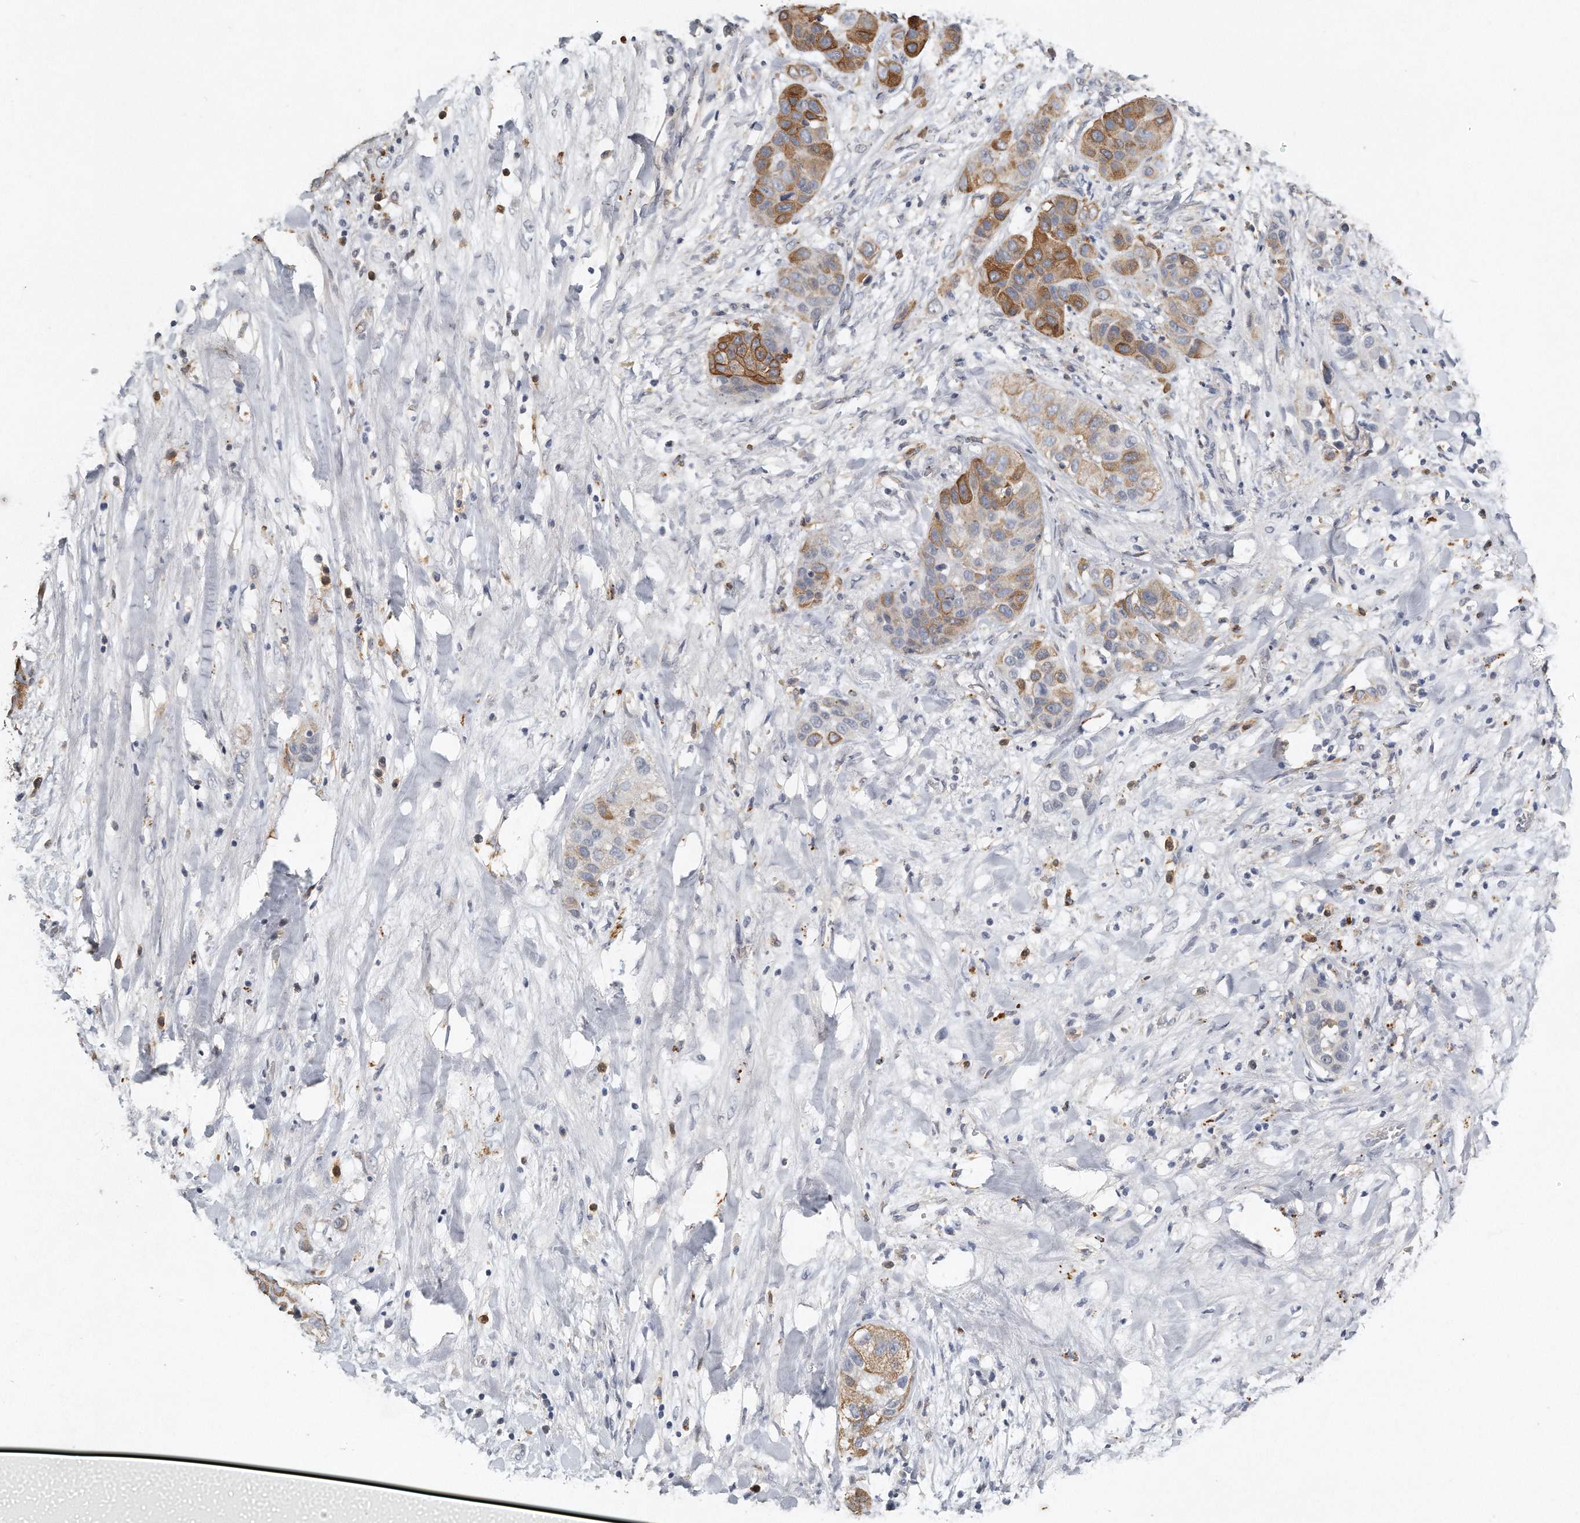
{"staining": {"intensity": "moderate", "quantity": ">75%", "location": "cytoplasmic/membranous"}, "tissue": "liver cancer", "cell_type": "Tumor cells", "image_type": "cancer", "snomed": [{"axis": "morphology", "description": "Cholangiocarcinoma"}, {"axis": "topography", "description": "Liver"}], "caption": "Liver cancer was stained to show a protein in brown. There is medium levels of moderate cytoplasmic/membranous staining in about >75% of tumor cells. (DAB IHC, brown staining for protein, blue staining for nuclei).", "gene": "CAMK1", "patient": {"sex": "female", "age": 52}}